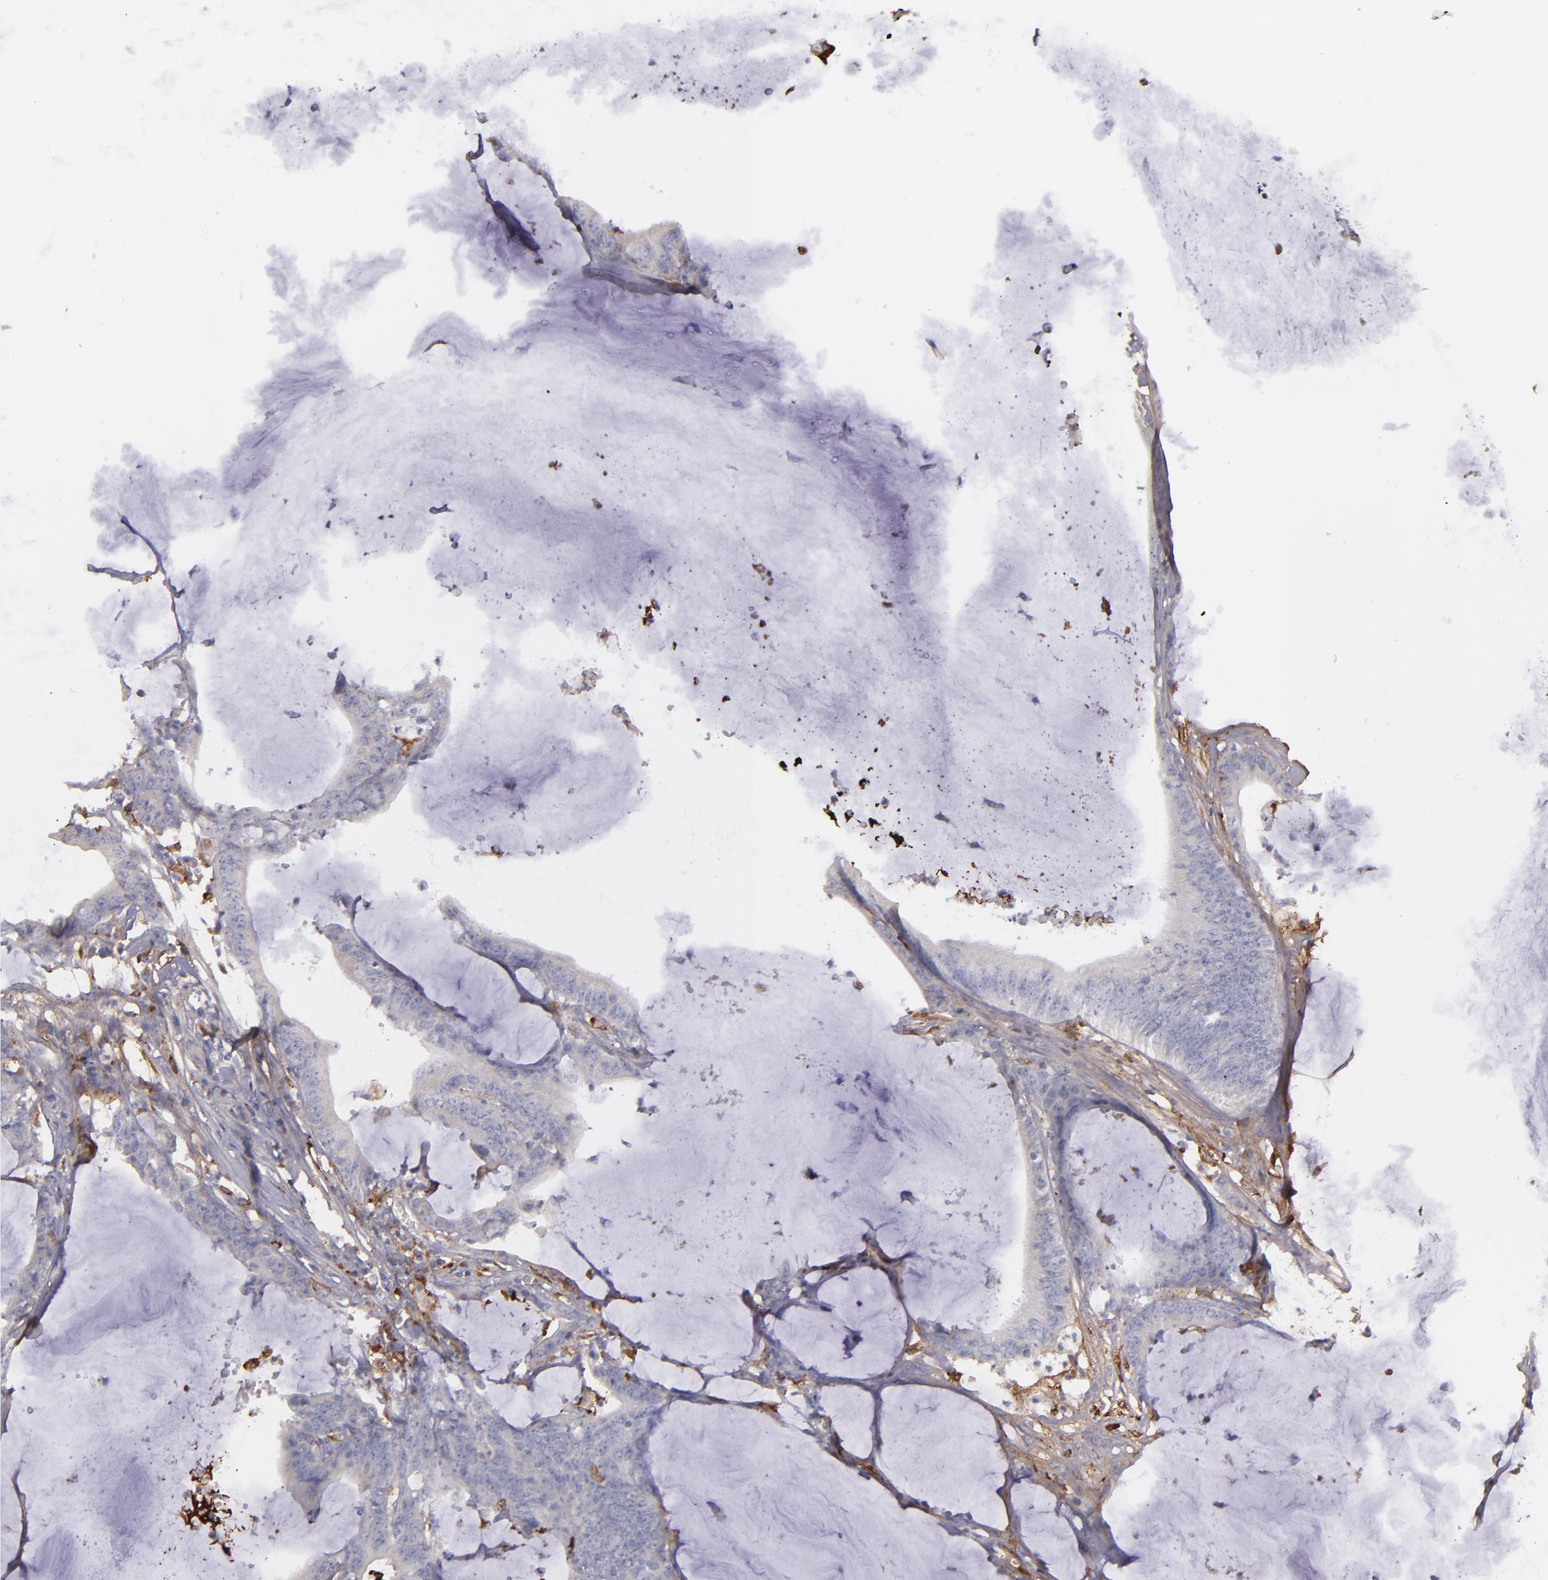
{"staining": {"intensity": "weak", "quantity": "<25%", "location": "cytoplasmic/membranous"}, "tissue": "colorectal cancer", "cell_type": "Tumor cells", "image_type": "cancer", "snomed": [{"axis": "morphology", "description": "Adenocarcinoma, NOS"}, {"axis": "topography", "description": "Rectum"}], "caption": "This is an immunohistochemistry image of human adenocarcinoma (colorectal). There is no staining in tumor cells.", "gene": "C1QA", "patient": {"sex": "female", "age": 66}}